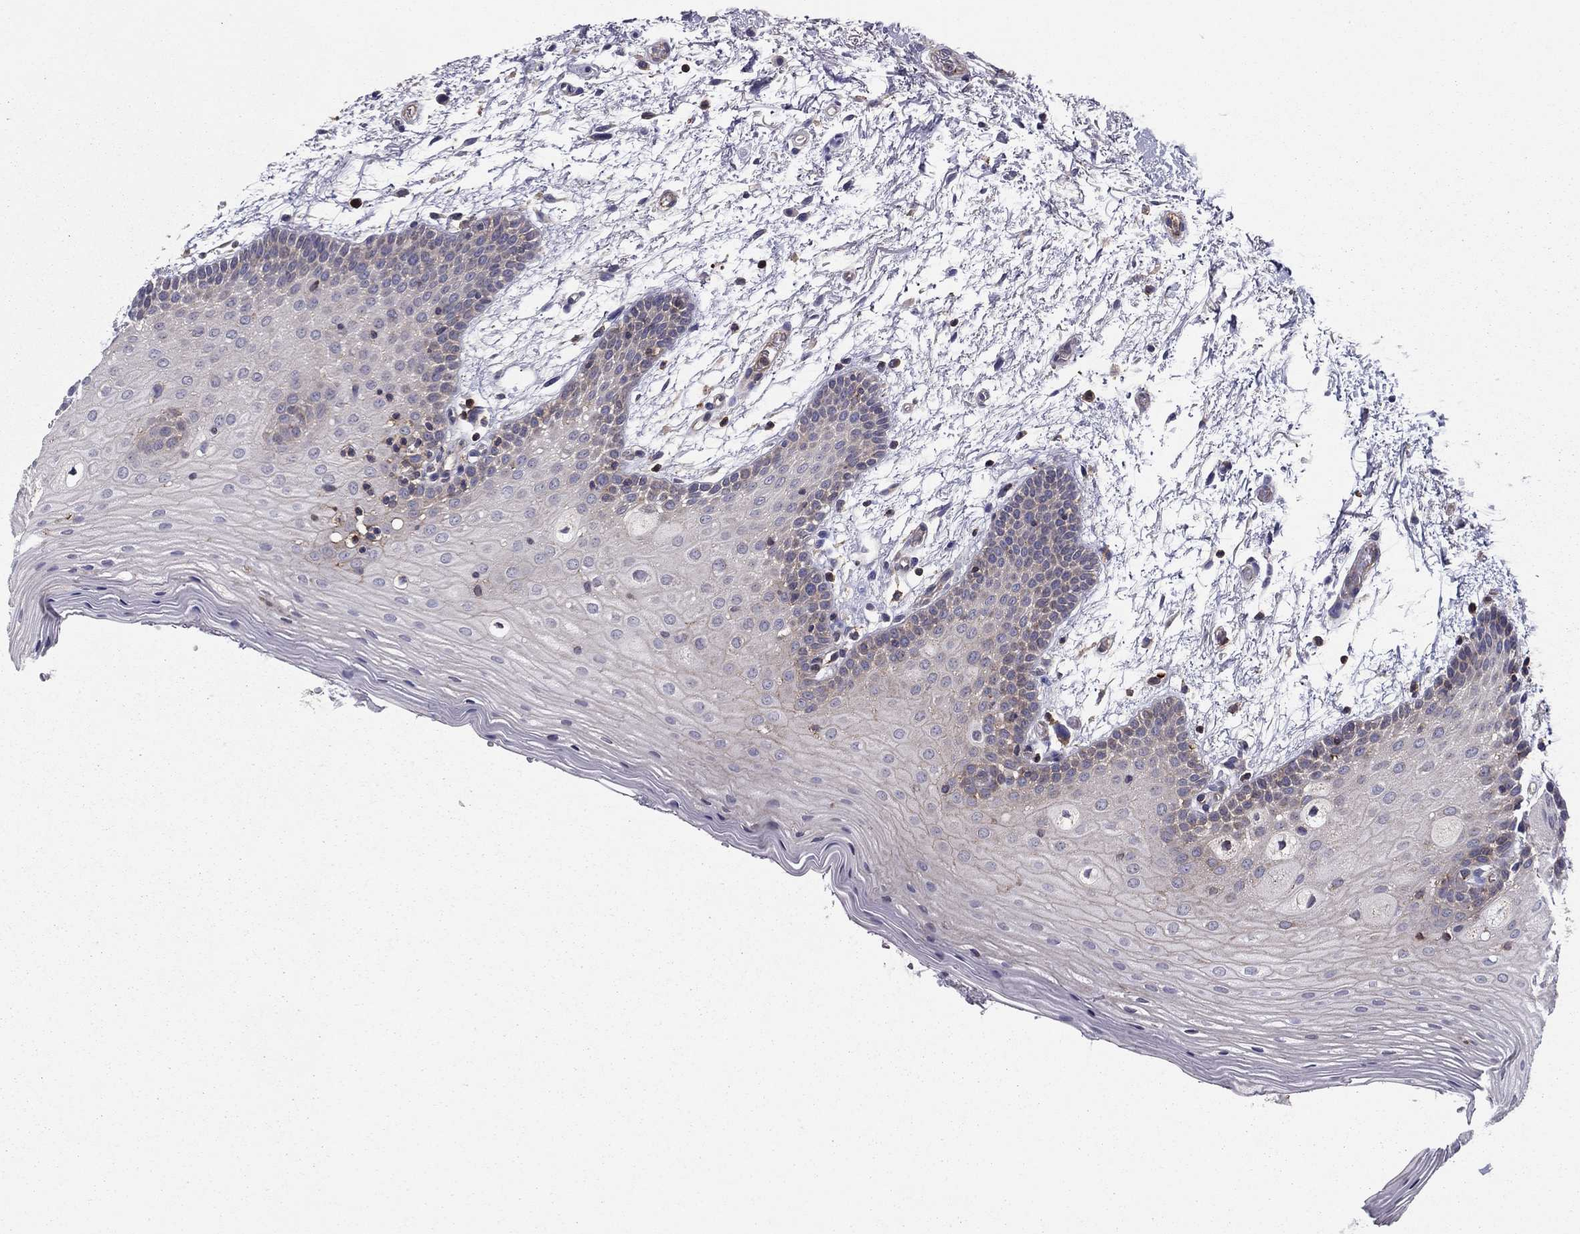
{"staining": {"intensity": "weak", "quantity": "<25%", "location": "cytoplasmic/membranous"}, "tissue": "oral mucosa", "cell_type": "Squamous epithelial cells", "image_type": "normal", "snomed": [{"axis": "morphology", "description": "Normal tissue, NOS"}, {"axis": "topography", "description": "Oral tissue"}, {"axis": "topography", "description": "Tounge, NOS"}], "caption": "High magnification brightfield microscopy of normal oral mucosa stained with DAB (brown) and counterstained with hematoxylin (blue): squamous epithelial cells show no significant staining. (IHC, brightfield microscopy, high magnification).", "gene": "ALG6", "patient": {"sex": "female", "age": 86}}